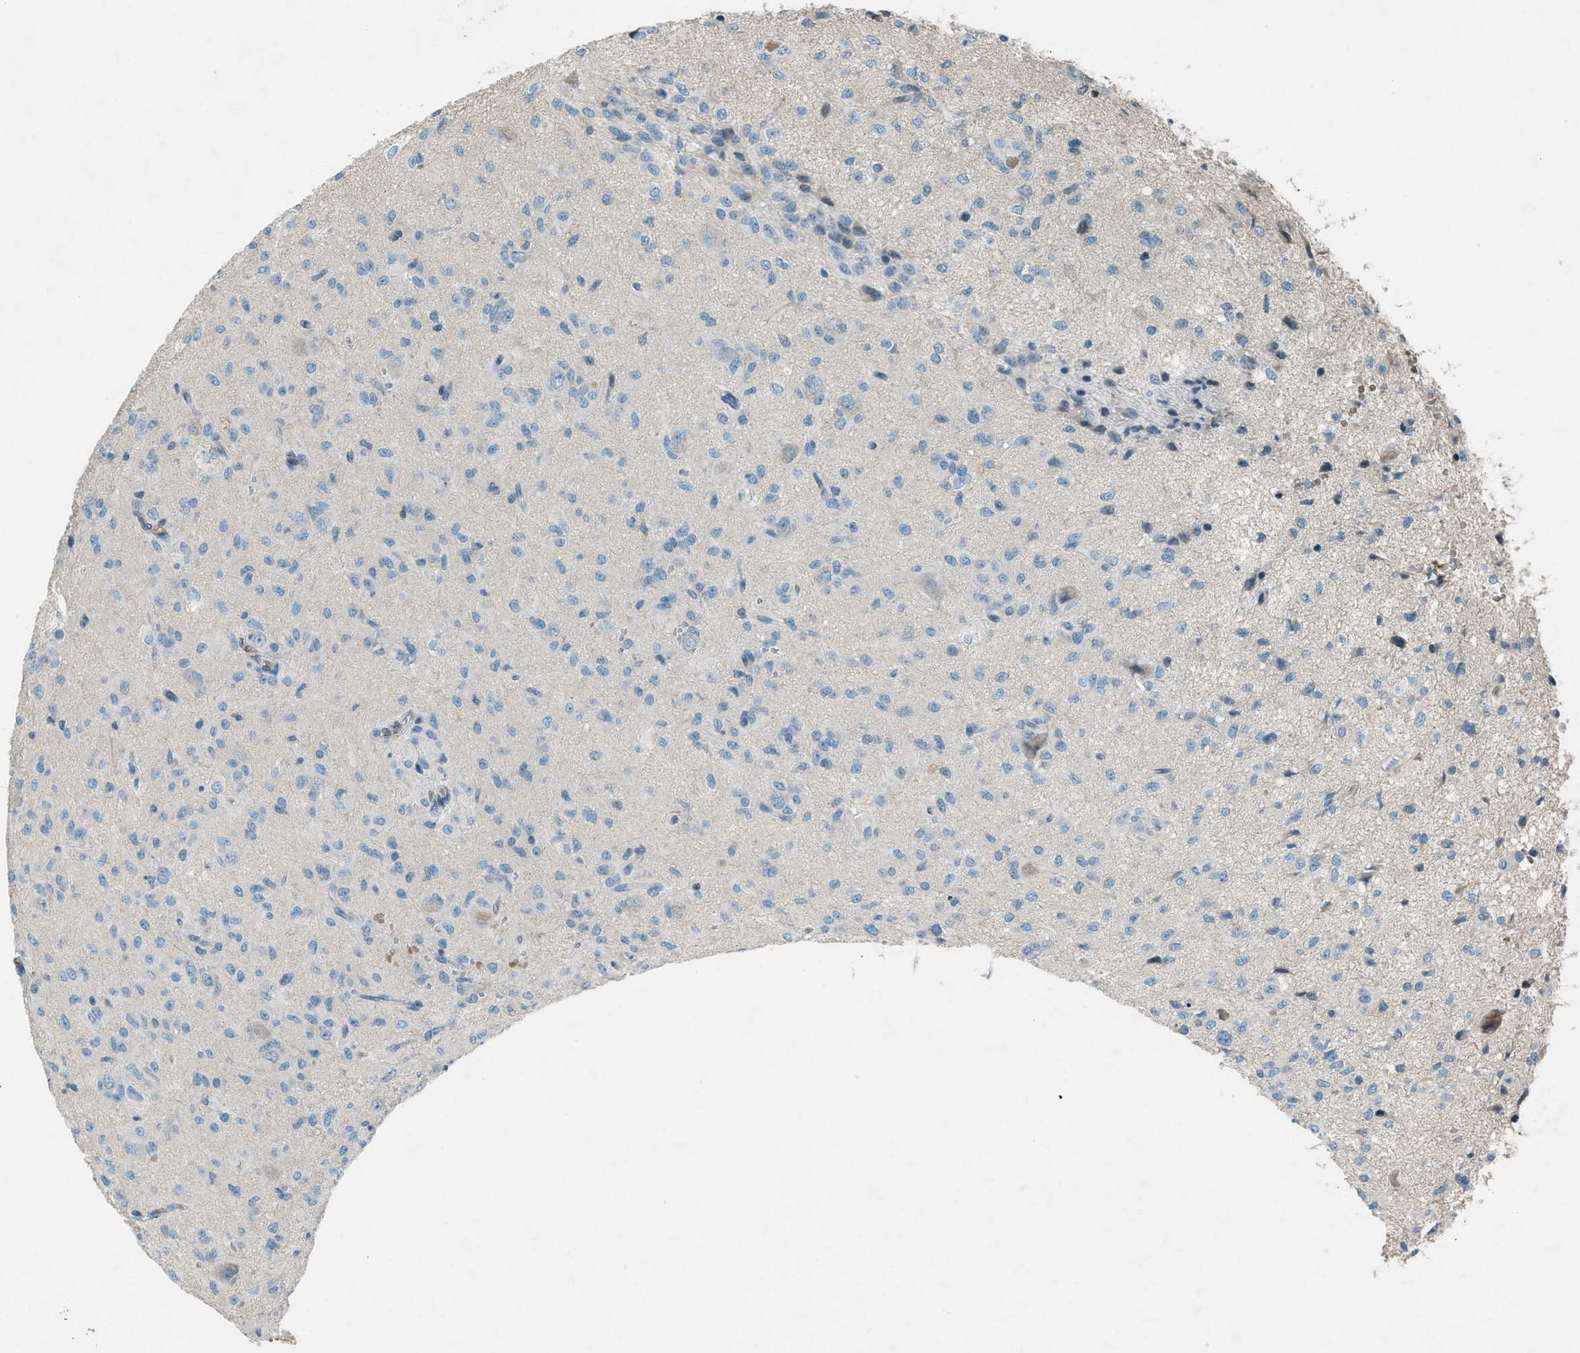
{"staining": {"intensity": "negative", "quantity": "none", "location": "none"}, "tissue": "glioma", "cell_type": "Tumor cells", "image_type": "cancer", "snomed": [{"axis": "morphology", "description": "Glioma, malignant, High grade"}, {"axis": "topography", "description": "Brain"}], "caption": "Protein analysis of high-grade glioma (malignant) demonstrates no significant staining in tumor cells. (Immunohistochemistry (ihc), brightfield microscopy, high magnification).", "gene": "FBLN2", "patient": {"sex": "female", "age": 59}}